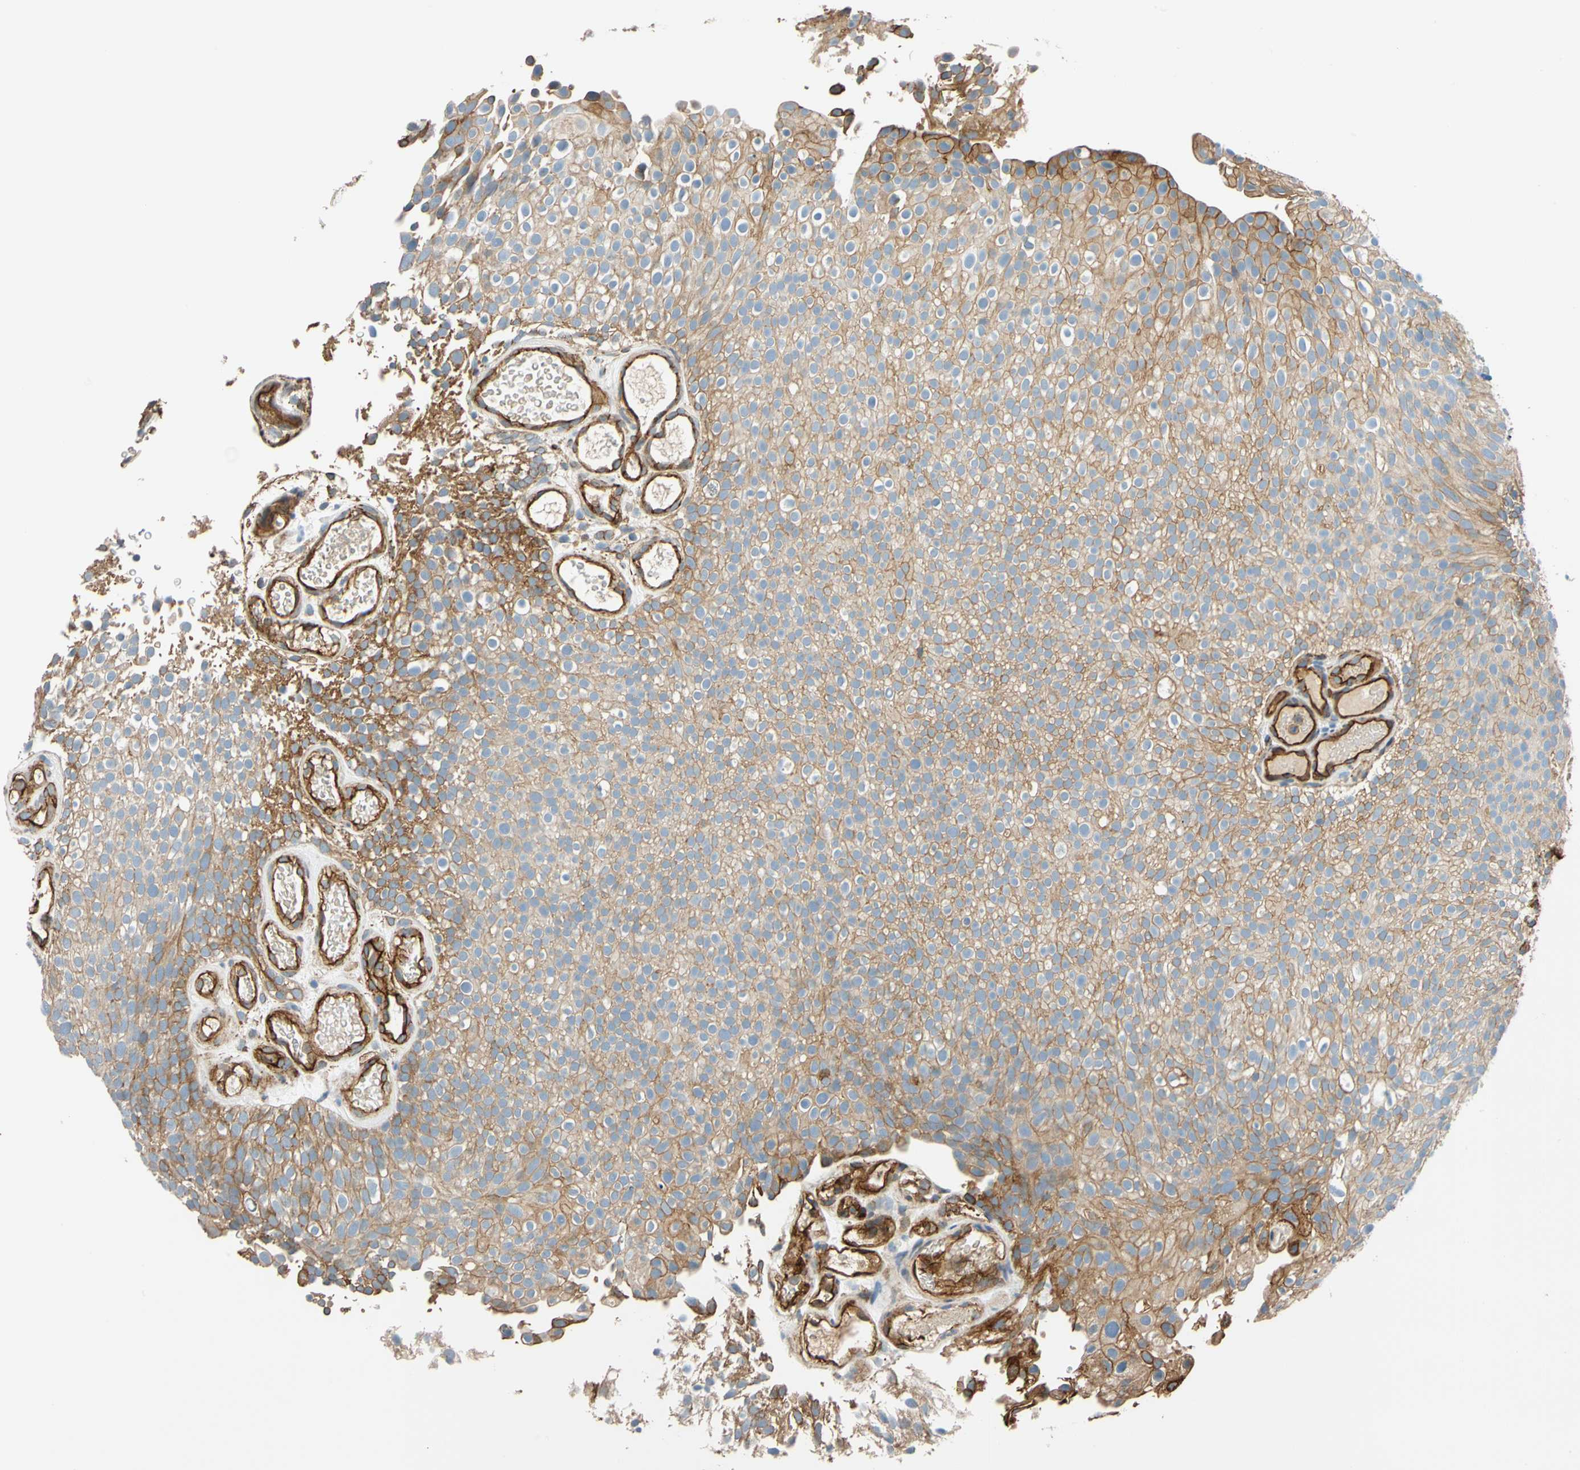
{"staining": {"intensity": "weak", "quantity": ">75%", "location": "cytoplasmic/membranous"}, "tissue": "urothelial cancer", "cell_type": "Tumor cells", "image_type": "cancer", "snomed": [{"axis": "morphology", "description": "Urothelial carcinoma, Low grade"}, {"axis": "topography", "description": "Urinary bladder"}], "caption": "Immunohistochemical staining of human low-grade urothelial carcinoma shows low levels of weak cytoplasmic/membranous expression in about >75% of tumor cells. Ihc stains the protein of interest in brown and the nuclei are stained blue.", "gene": "SPTAN1", "patient": {"sex": "male", "age": 78}}